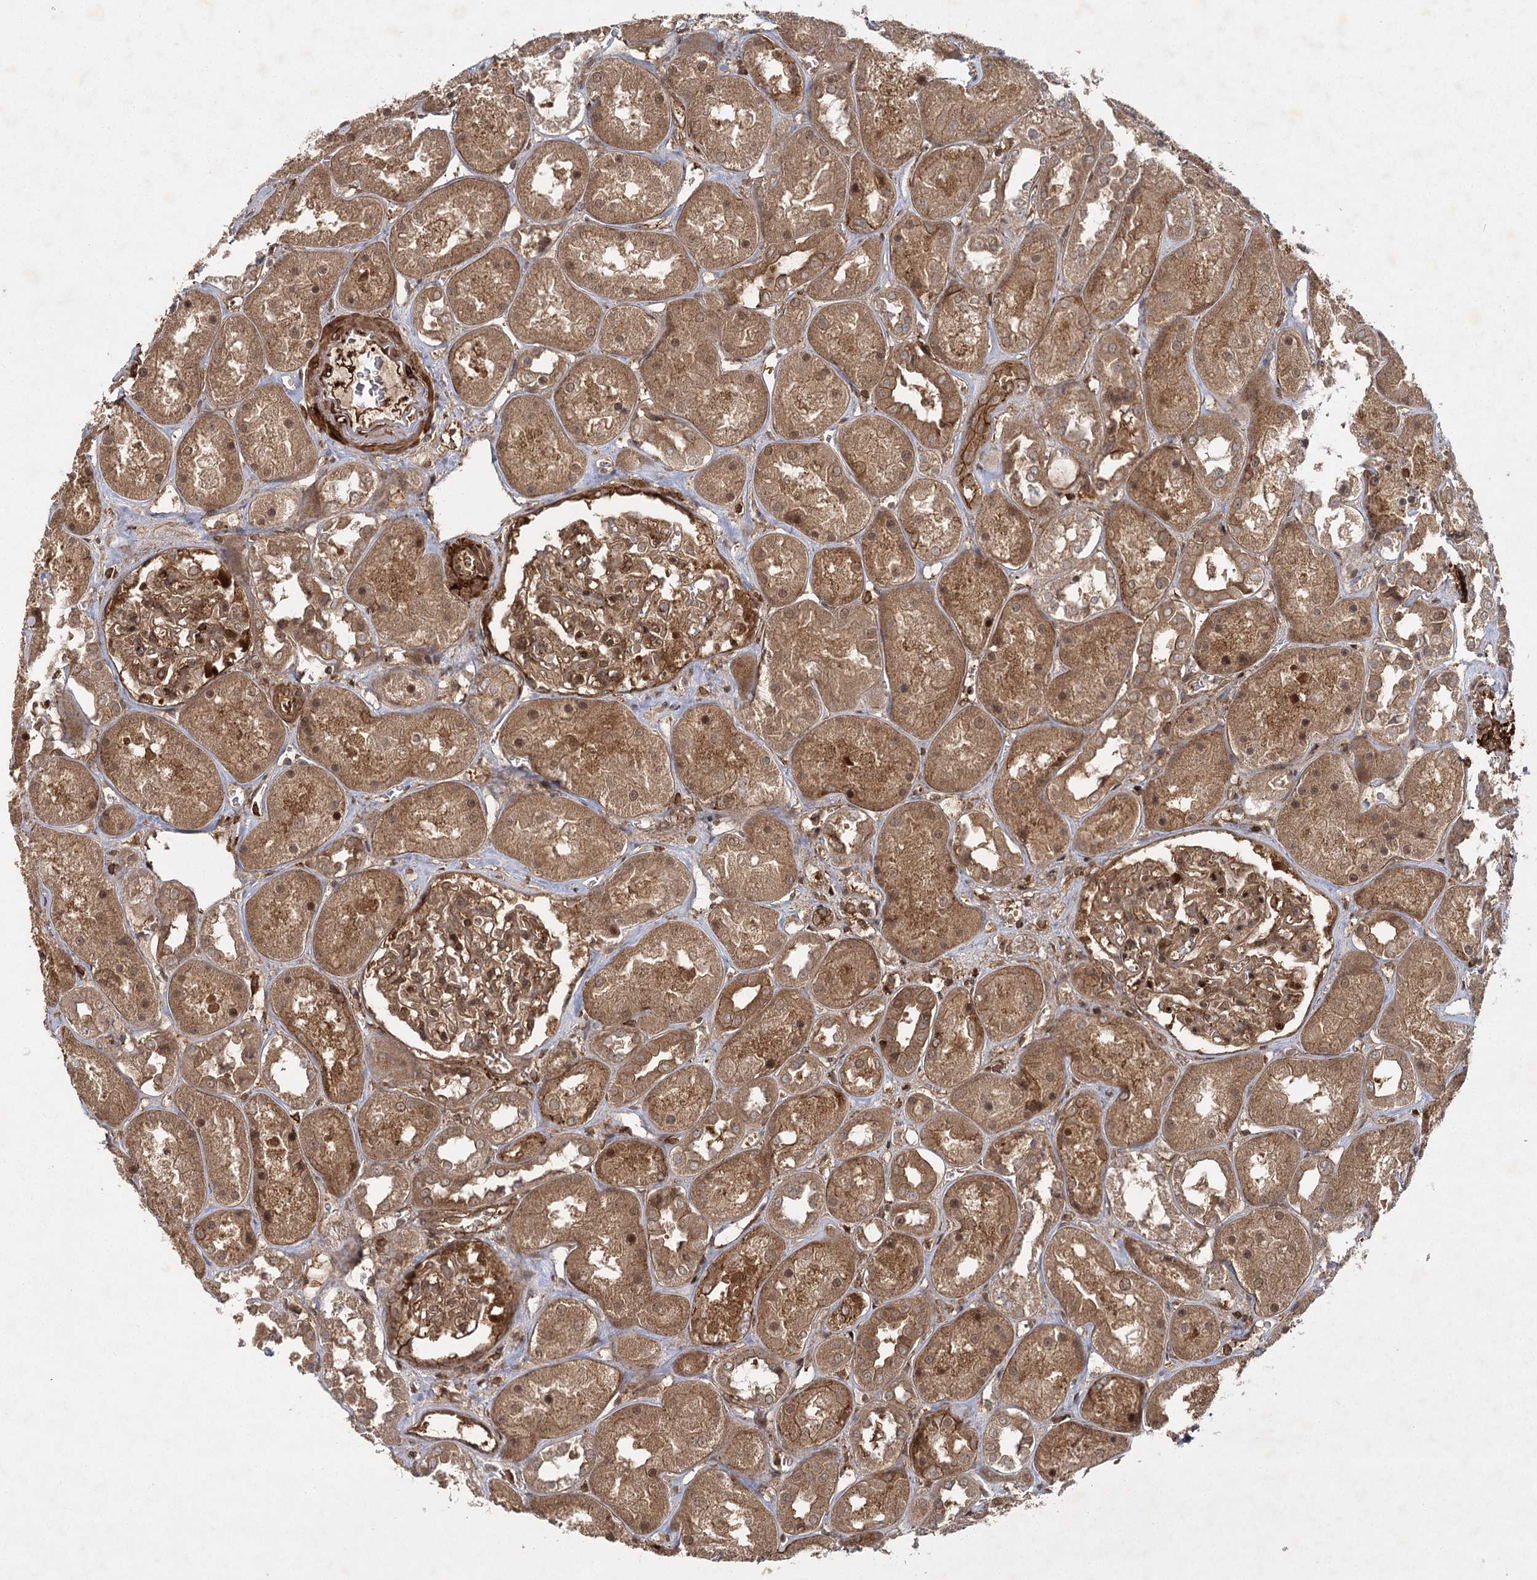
{"staining": {"intensity": "moderate", "quantity": ">75%", "location": "cytoplasmic/membranous,nuclear"}, "tissue": "kidney", "cell_type": "Cells in glomeruli", "image_type": "normal", "snomed": [{"axis": "morphology", "description": "Normal tissue, NOS"}, {"axis": "topography", "description": "Kidney"}], "caption": "An image of human kidney stained for a protein shows moderate cytoplasmic/membranous,nuclear brown staining in cells in glomeruli.", "gene": "MDFIC", "patient": {"sex": "male", "age": 70}}